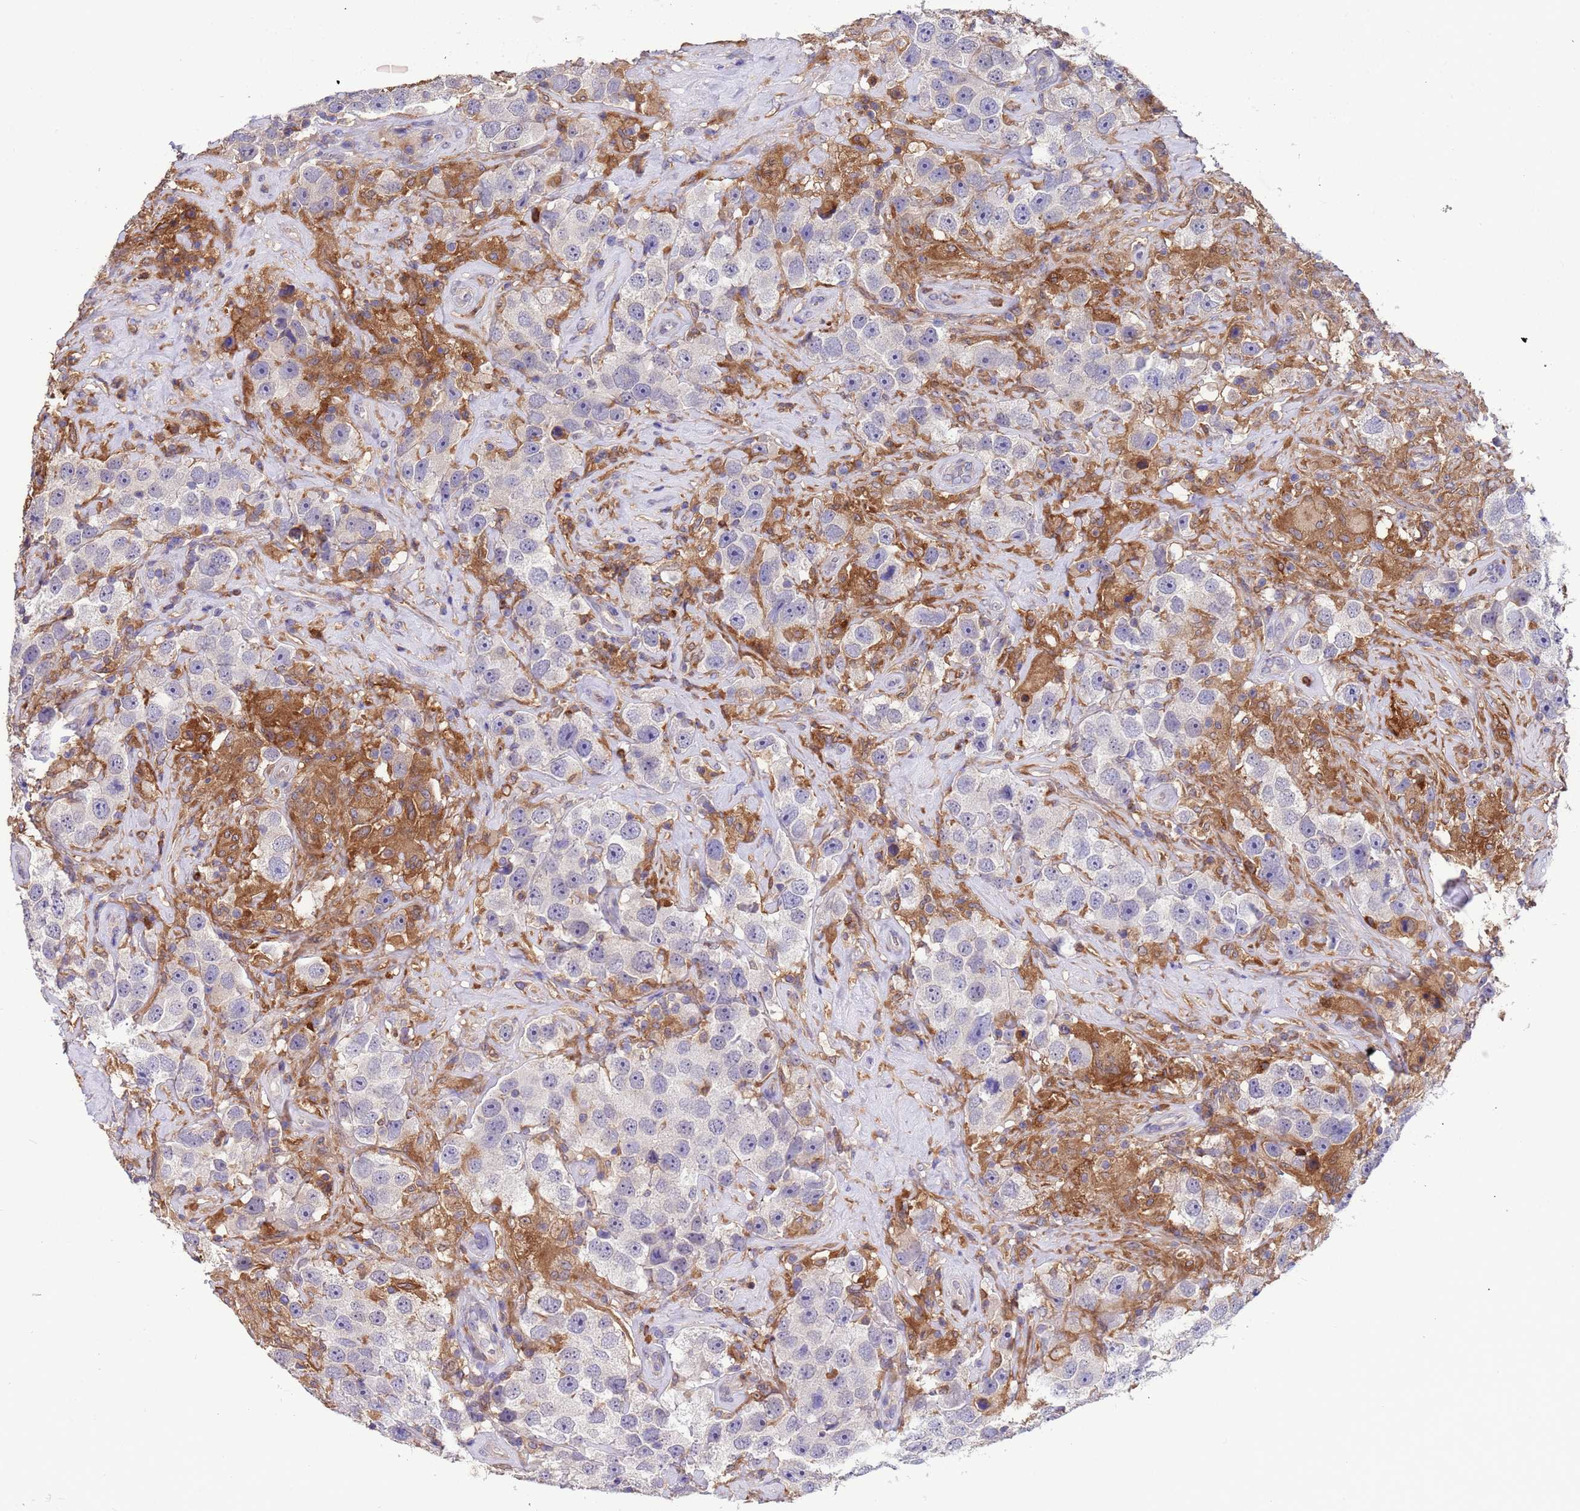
{"staining": {"intensity": "negative", "quantity": "none", "location": "none"}, "tissue": "testis cancer", "cell_type": "Tumor cells", "image_type": "cancer", "snomed": [{"axis": "morphology", "description": "Seminoma, NOS"}, {"axis": "topography", "description": "Testis"}], "caption": "Seminoma (testis) stained for a protein using immunohistochemistry demonstrates no staining tumor cells.", "gene": "AMPD3", "patient": {"sex": "male", "age": 49}}